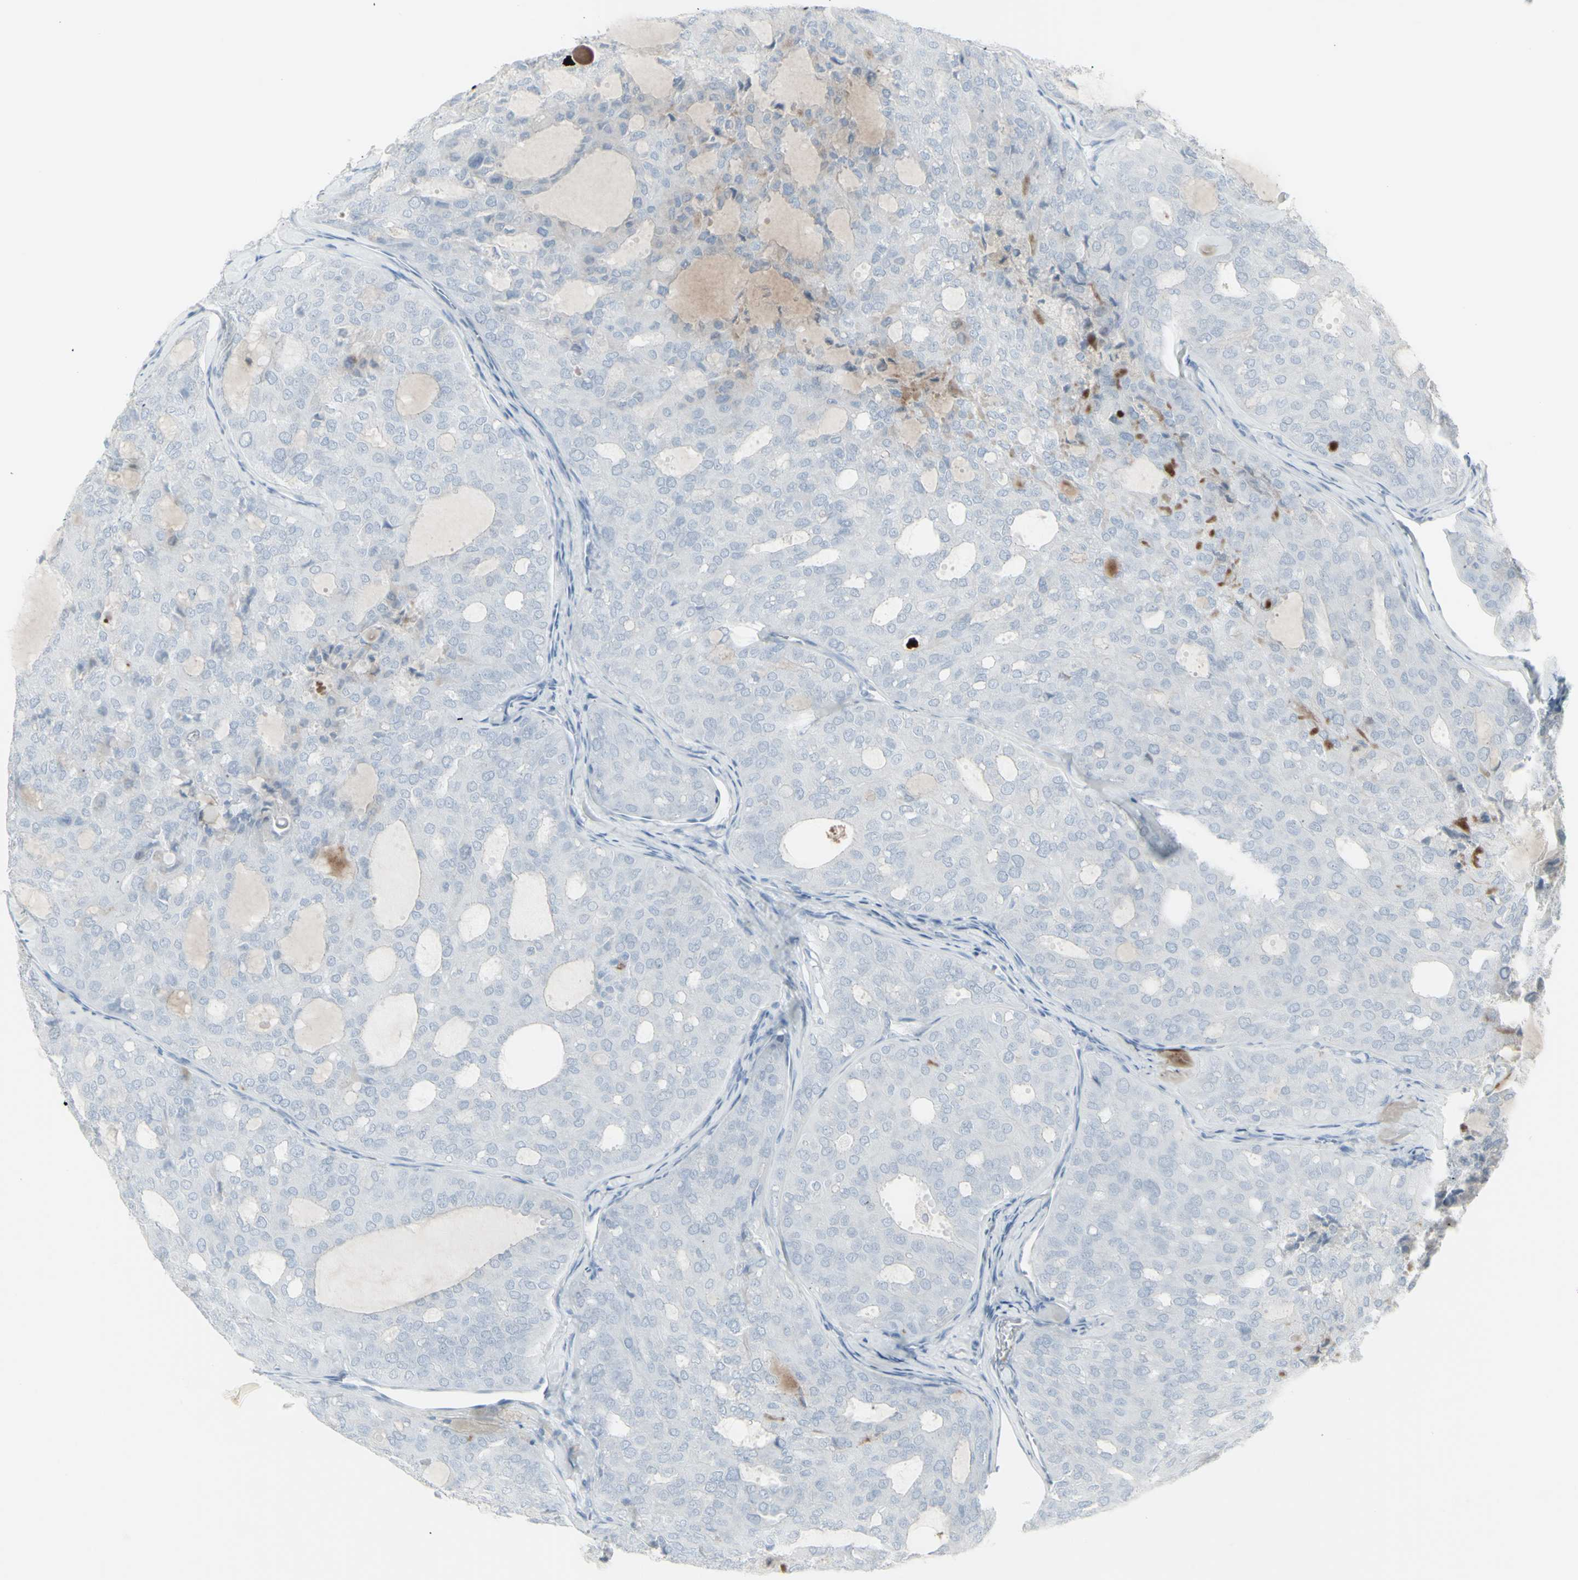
{"staining": {"intensity": "negative", "quantity": "none", "location": "none"}, "tissue": "thyroid cancer", "cell_type": "Tumor cells", "image_type": "cancer", "snomed": [{"axis": "morphology", "description": "Follicular adenoma carcinoma, NOS"}, {"axis": "topography", "description": "Thyroid gland"}], "caption": "A high-resolution micrograph shows immunohistochemistry (IHC) staining of follicular adenoma carcinoma (thyroid), which reveals no significant expression in tumor cells.", "gene": "YBX2", "patient": {"sex": "male", "age": 75}}